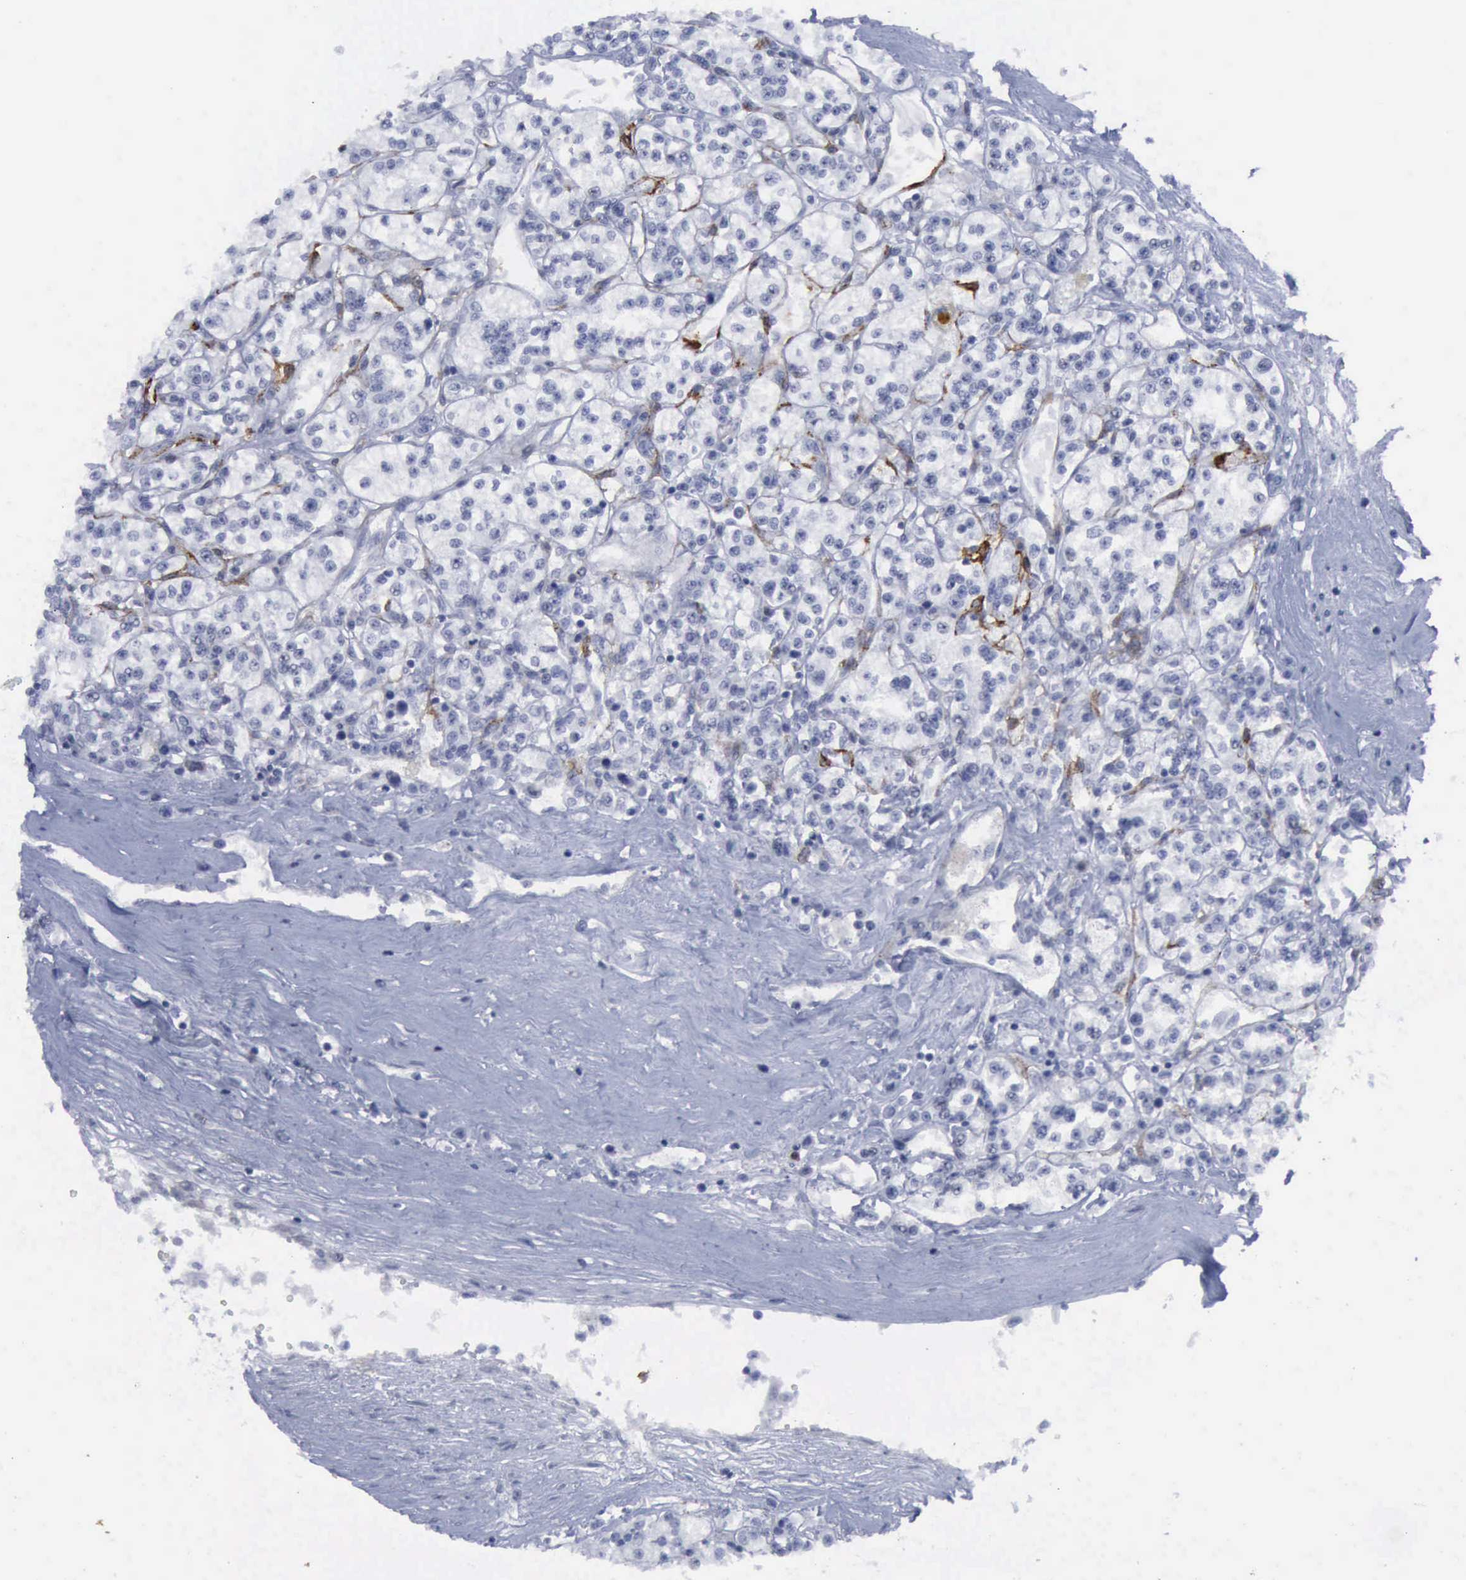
{"staining": {"intensity": "negative", "quantity": "none", "location": "none"}, "tissue": "renal cancer", "cell_type": "Tumor cells", "image_type": "cancer", "snomed": [{"axis": "morphology", "description": "Adenocarcinoma, NOS"}, {"axis": "topography", "description": "Kidney"}], "caption": "This is an immunohistochemistry (IHC) image of renal cancer. There is no staining in tumor cells.", "gene": "NGFR", "patient": {"sex": "female", "age": 76}}